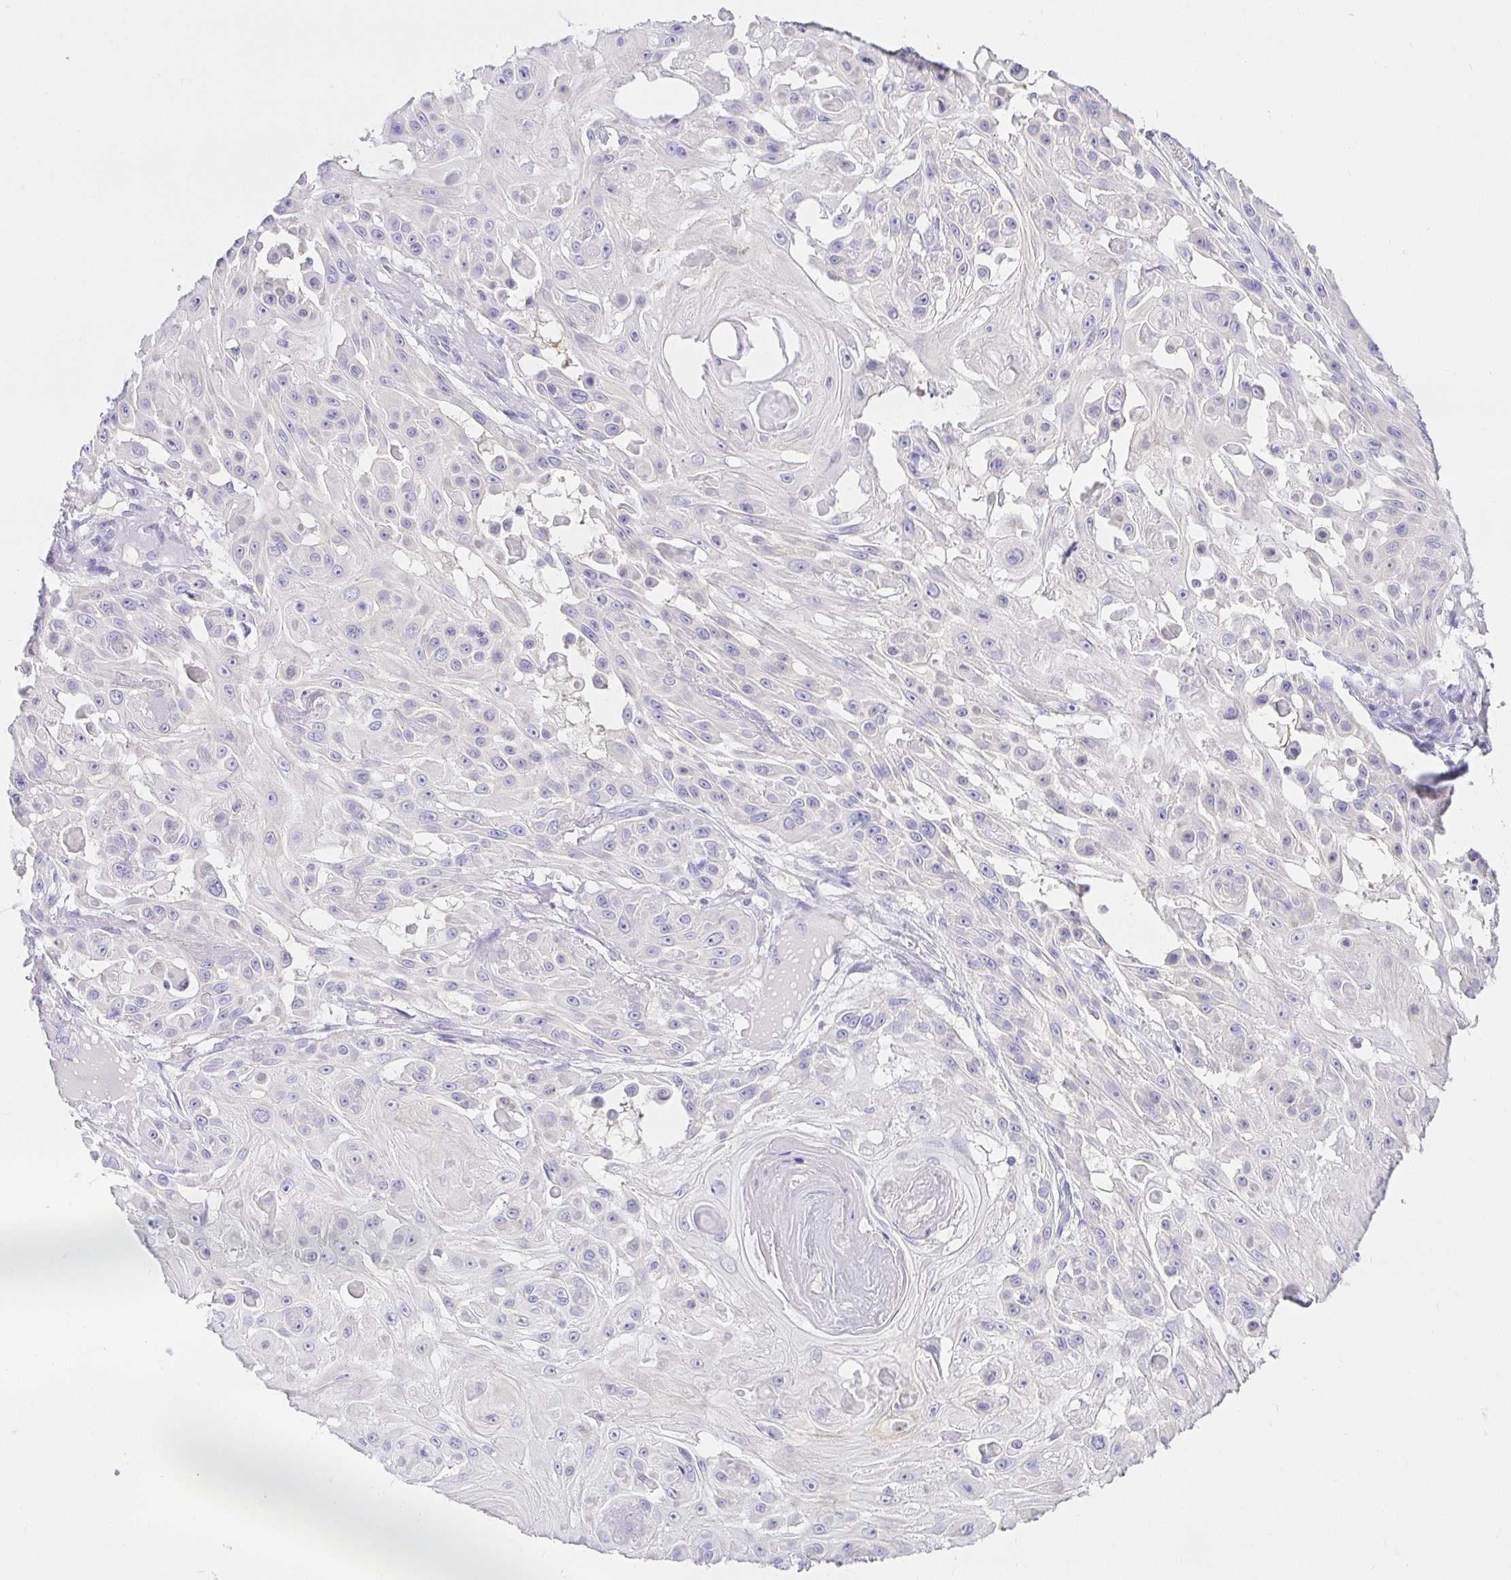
{"staining": {"intensity": "negative", "quantity": "none", "location": "none"}, "tissue": "skin cancer", "cell_type": "Tumor cells", "image_type": "cancer", "snomed": [{"axis": "morphology", "description": "Squamous cell carcinoma, NOS"}, {"axis": "topography", "description": "Skin"}], "caption": "A micrograph of human skin squamous cell carcinoma is negative for staining in tumor cells.", "gene": "CHAT", "patient": {"sex": "male", "age": 91}}